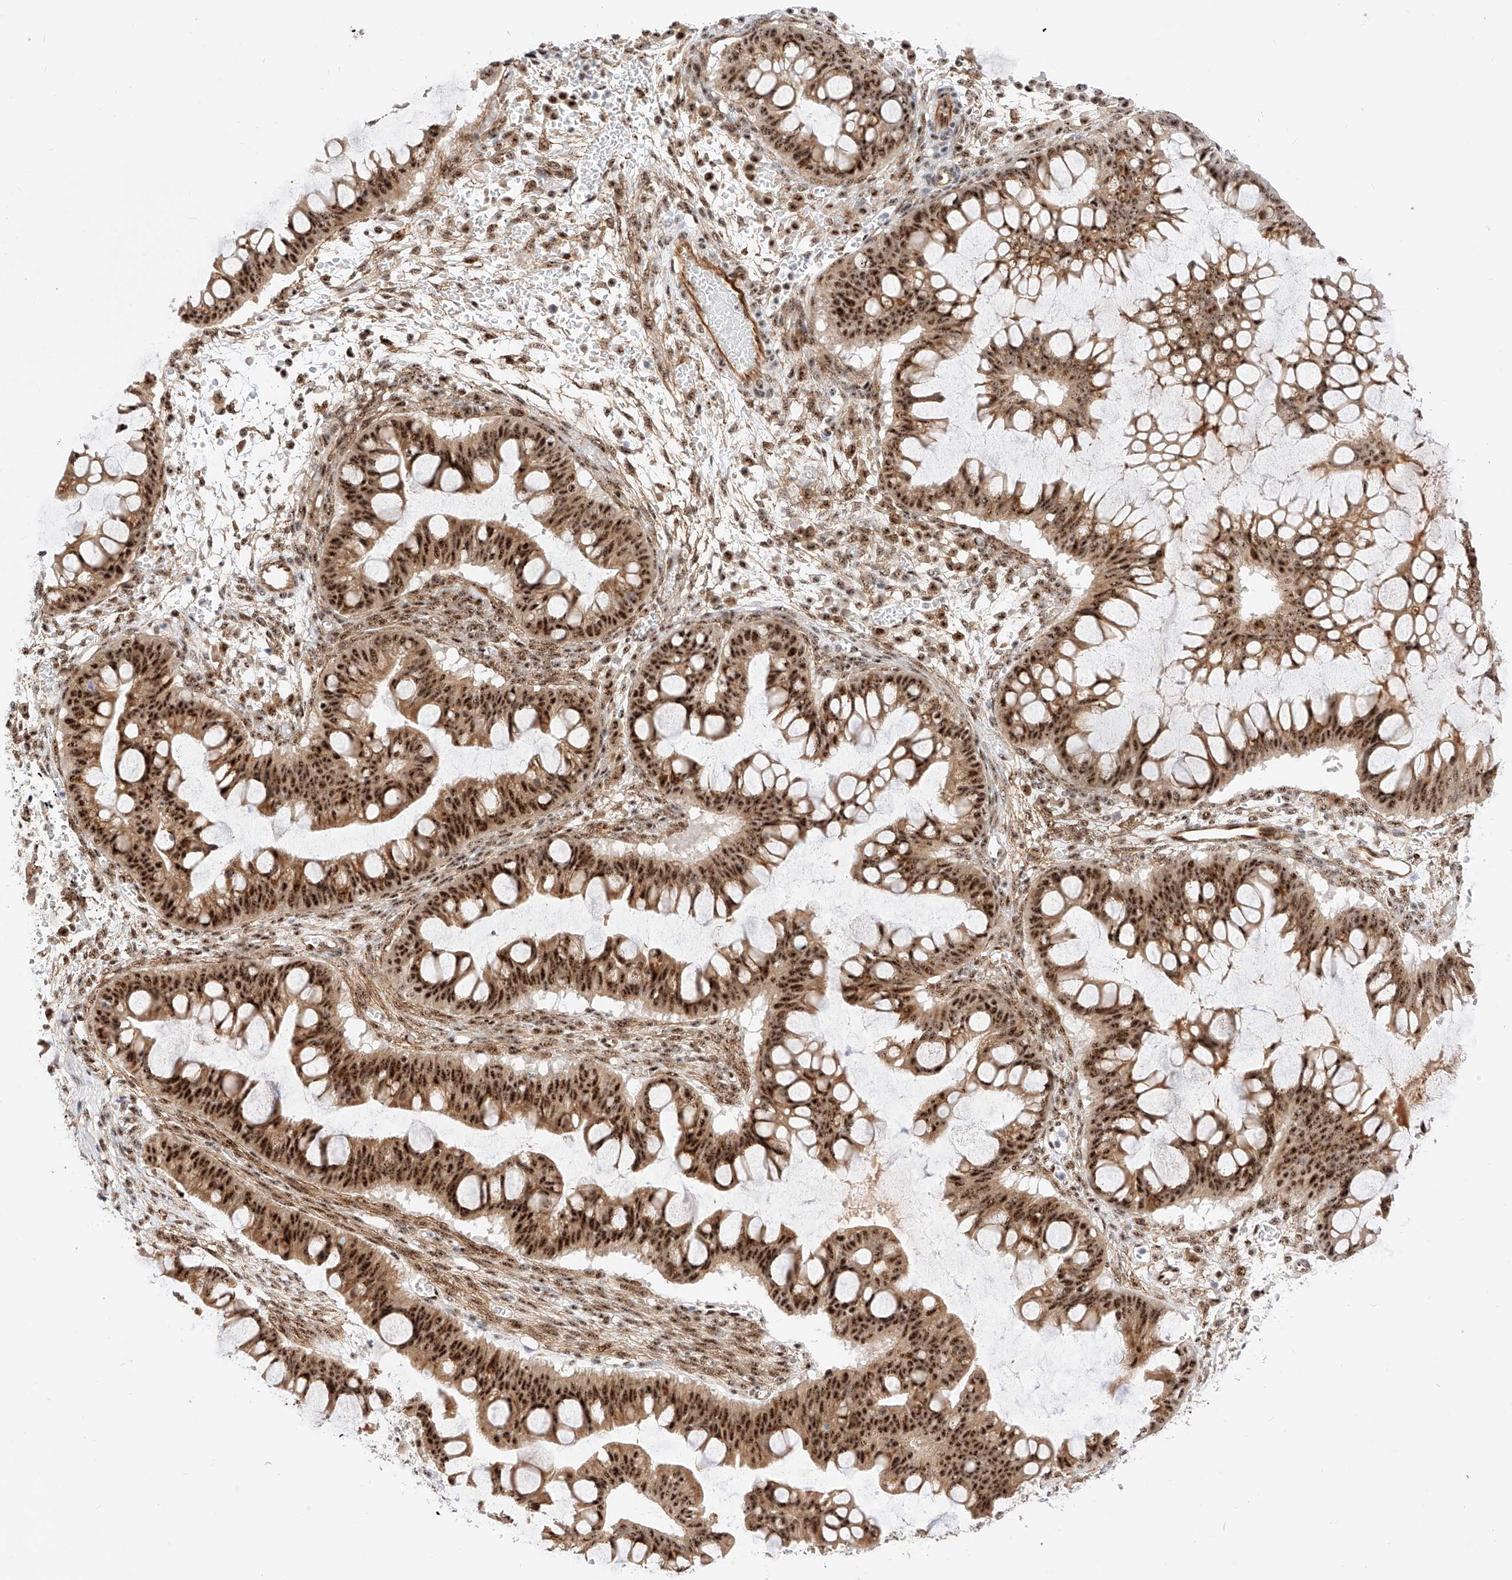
{"staining": {"intensity": "strong", "quantity": ">75%", "location": "cytoplasmic/membranous,nuclear"}, "tissue": "ovarian cancer", "cell_type": "Tumor cells", "image_type": "cancer", "snomed": [{"axis": "morphology", "description": "Cystadenocarcinoma, mucinous, NOS"}, {"axis": "topography", "description": "Ovary"}], "caption": "Protein staining exhibits strong cytoplasmic/membranous and nuclear staining in about >75% of tumor cells in mucinous cystadenocarcinoma (ovarian).", "gene": "ATXN7L2", "patient": {"sex": "female", "age": 73}}